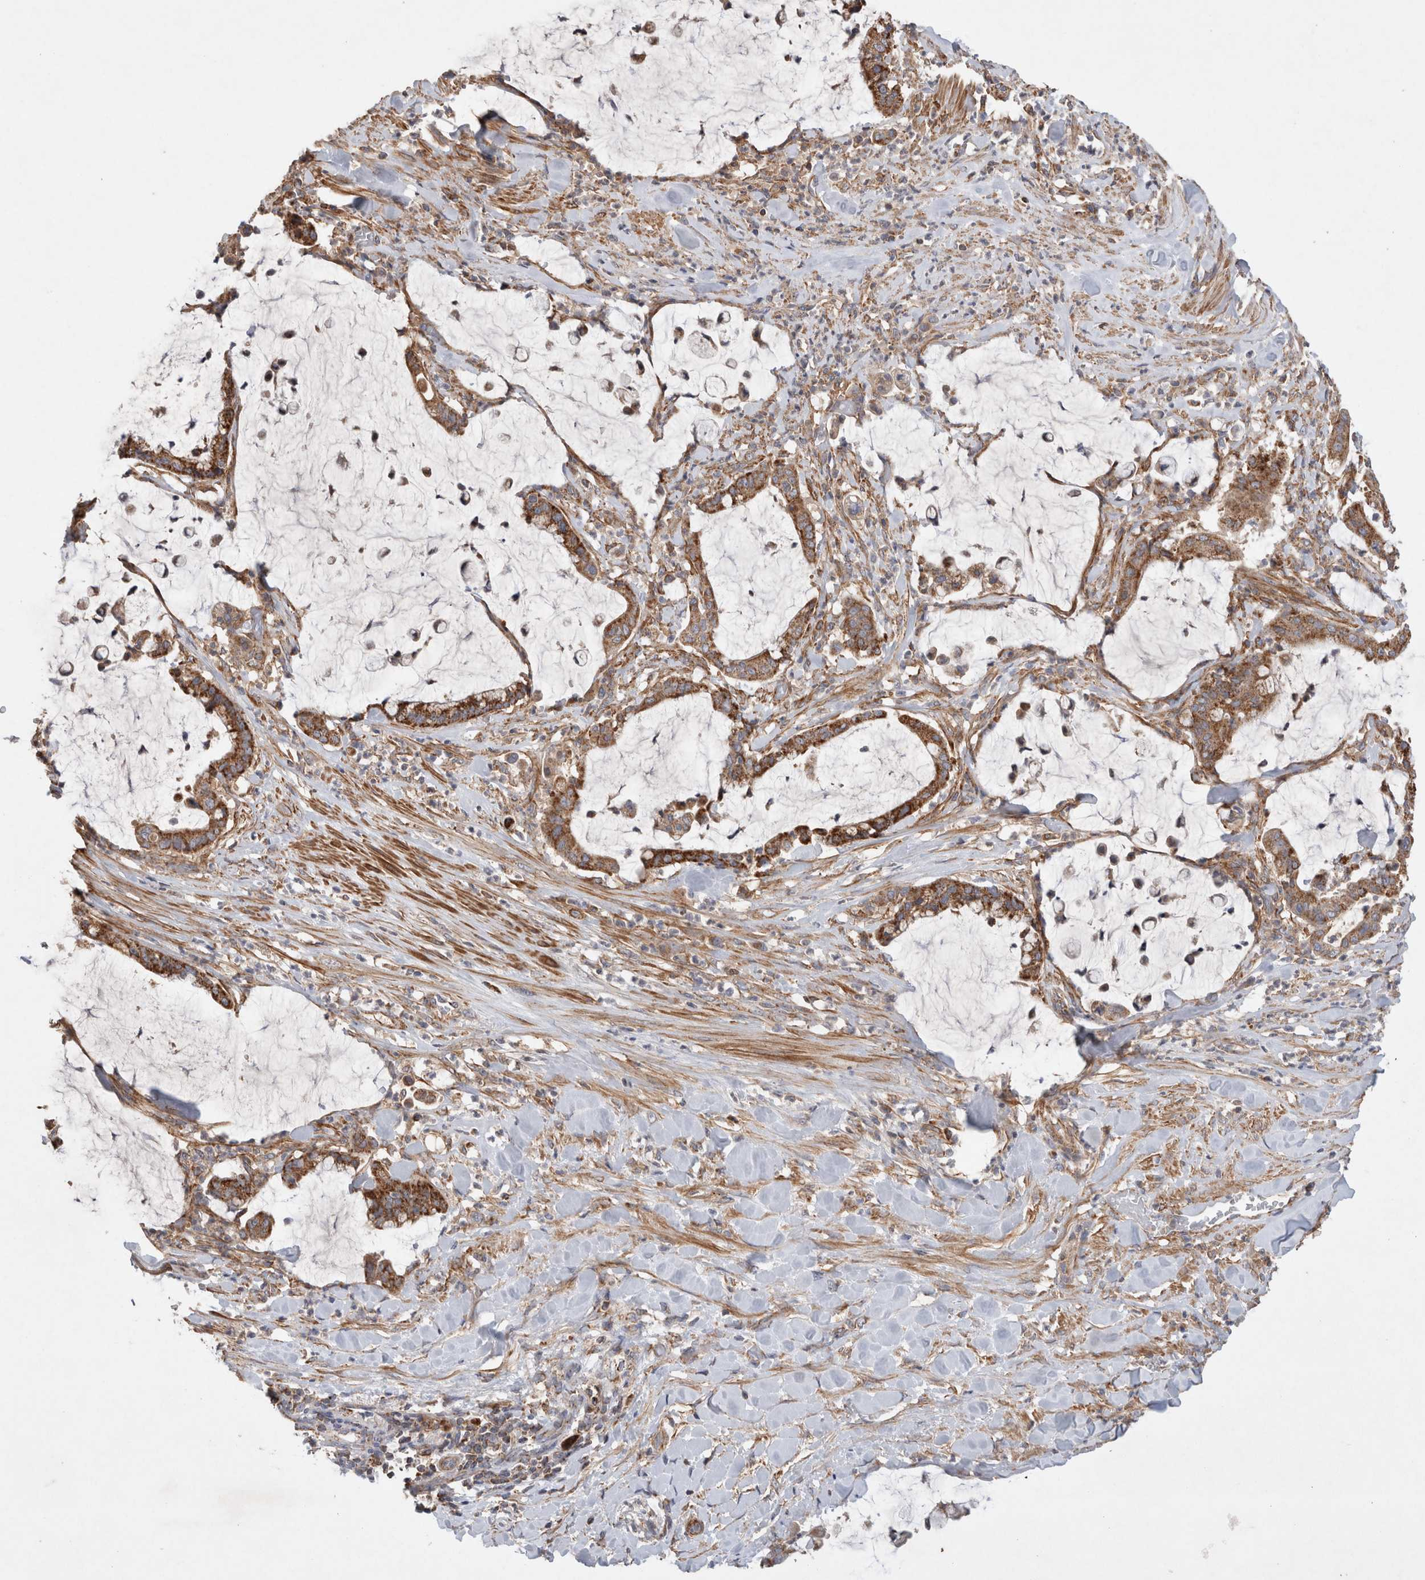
{"staining": {"intensity": "strong", "quantity": "25%-75%", "location": "cytoplasmic/membranous"}, "tissue": "pancreatic cancer", "cell_type": "Tumor cells", "image_type": "cancer", "snomed": [{"axis": "morphology", "description": "Adenocarcinoma, NOS"}, {"axis": "topography", "description": "Pancreas"}], "caption": "A micrograph of pancreatic adenocarcinoma stained for a protein demonstrates strong cytoplasmic/membranous brown staining in tumor cells.", "gene": "MRPS28", "patient": {"sex": "male", "age": 41}}